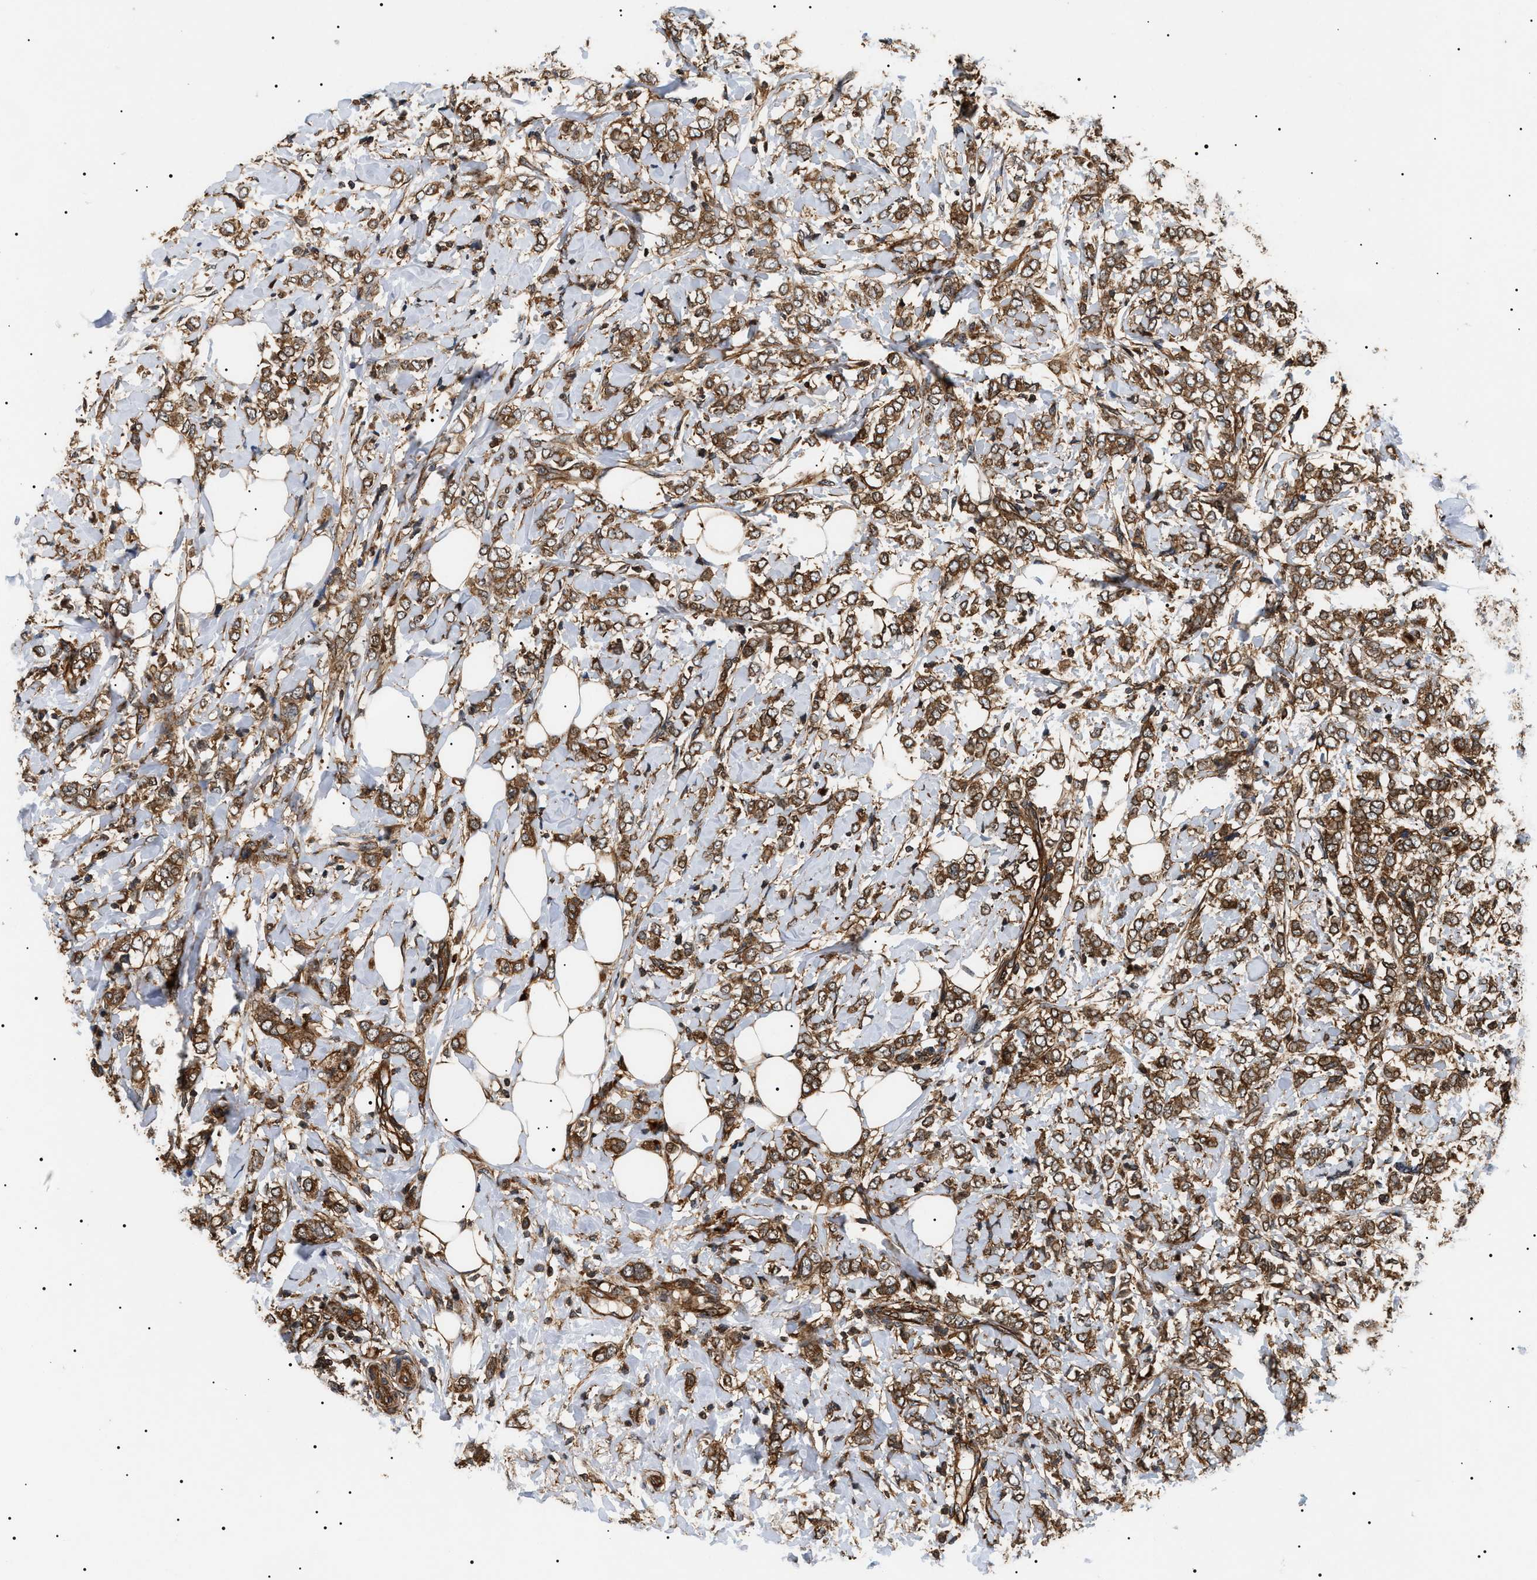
{"staining": {"intensity": "moderate", "quantity": ">75%", "location": "cytoplasmic/membranous"}, "tissue": "breast cancer", "cell_type": "Tumor cells", "image_type": "cancer", "snomed": [{"axis": "morphology", "description": "Normal tissue, NOS"}, {"axis": "morphology", "description": "Lobular carcinoma"}, {"axis": "topography", "description": "Breast"}], "caption": "This histopathology image reveals immunohistochemistry staining of human lobular carcinoma (breast), with medium moderate cytoplasmic/membranous staining in about >75% of tumor cells.", "gene": "SH3GLB2", "patient": {"sex": "female", "age": 47}}